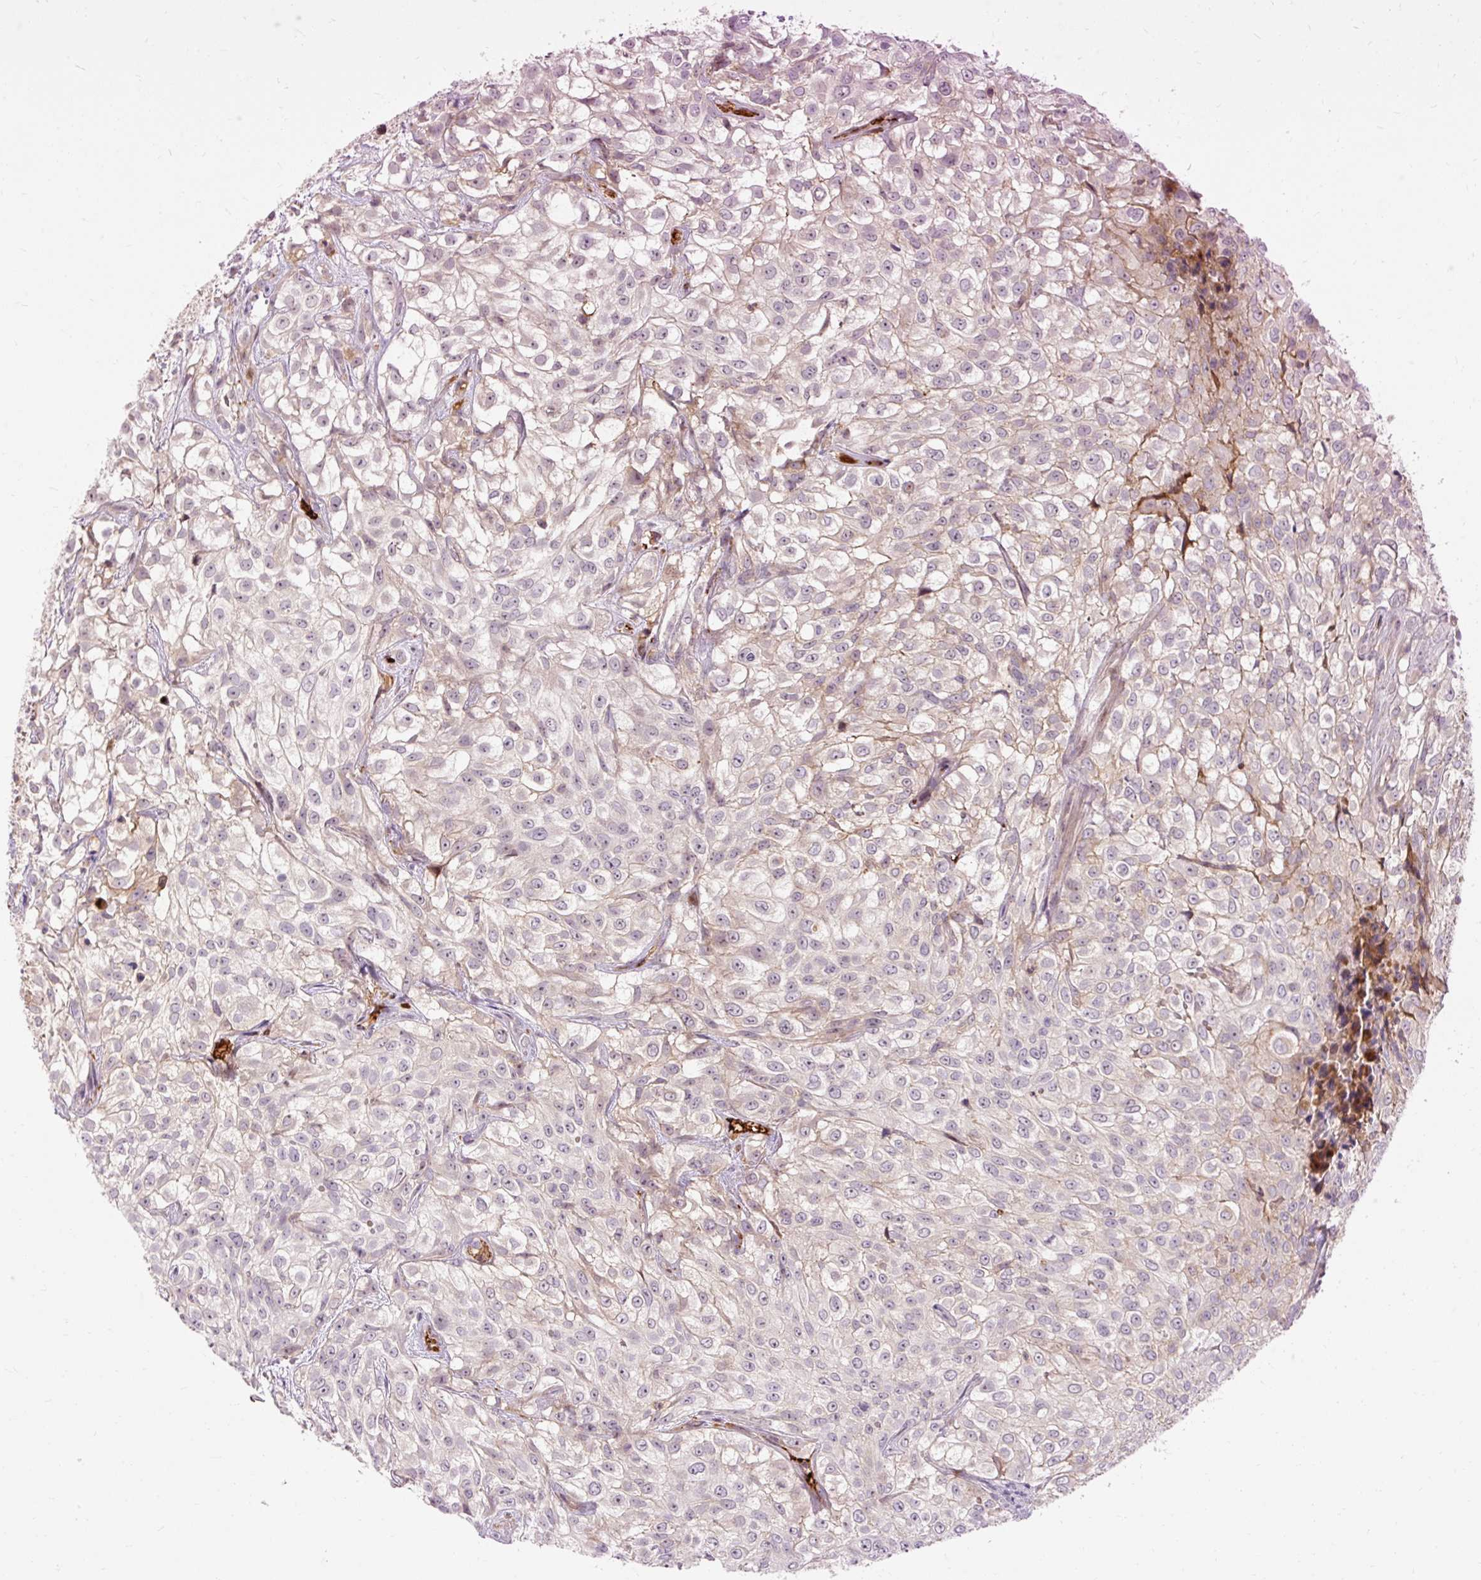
{"staining": {"intensity": "weak", "quantity": "25%-75%", "location": "cytoplasmic/membranous"}, "tissue": "urothelial cancer", "cell_type": "Tumor cells", "image_type": "cancer", "snomed": [{"axis": "morphology", "description": "Urothelial carcinoma, High grade"}, {"axis": "topography", "description": "Urinary bladder"}], "caption": "High-magnification brightfield microscopy of urothelial cancer stained with DAB (3,3'-diaminobenzidine) (brown) and counterstained with hematoxylin (blue). tumor cells exhibit weak cytoplasmic/membranous staining is identified in about25%-75% of cells.", "gene": "CEBPZ", "patient": {"sex": "male", "age": 56}}